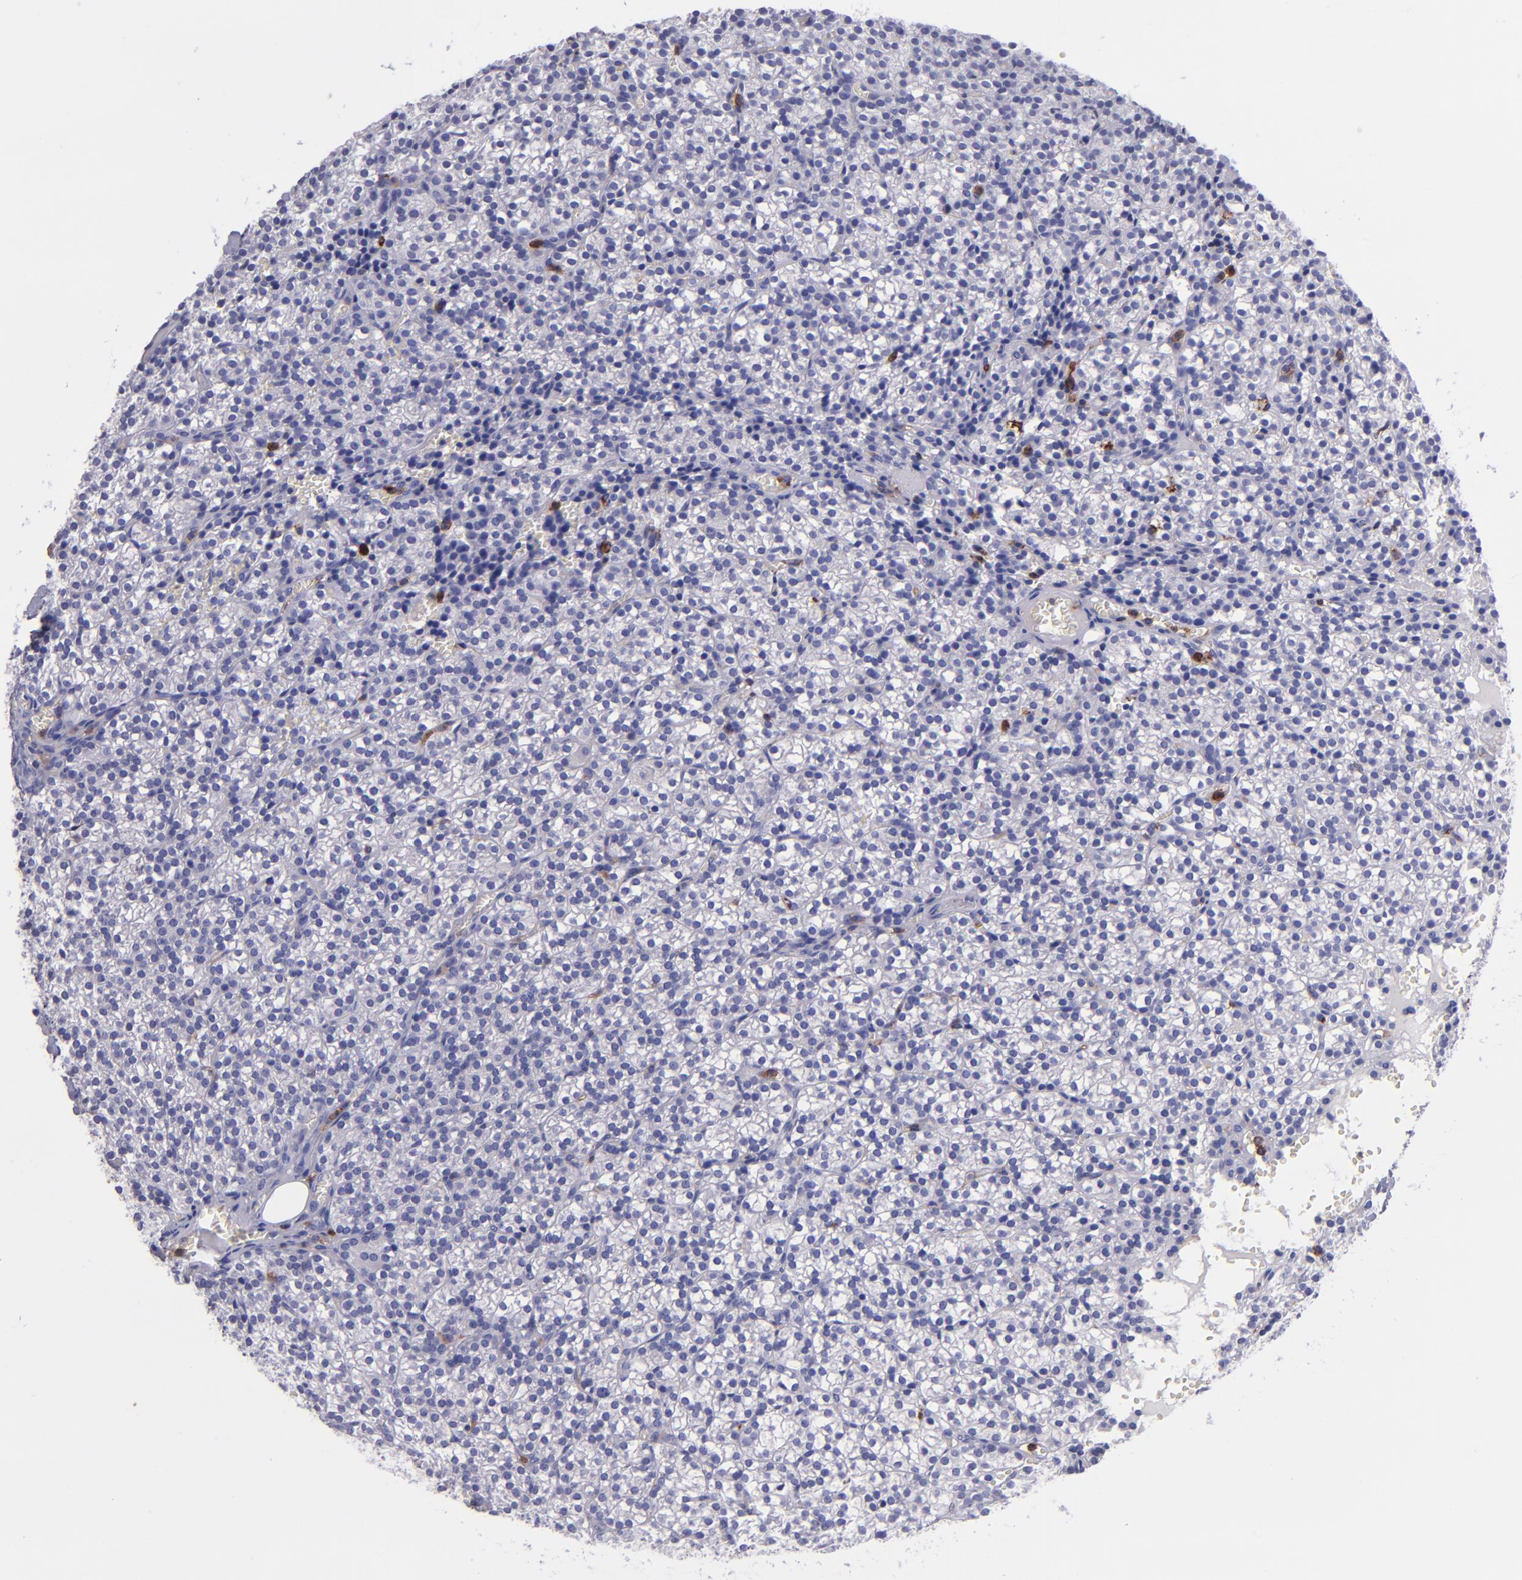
{"staining": {"intensity": "negative", "quantity": "none", "location": "none"}, "tissue": "parathyroid gland", "cell_type": "Glandular cells", "image_type": "normal", "snomed": [{"axis": "morphology", "description": "Normal tissue, NOS"}, {"axis": "topography", "description": "Parathyroid gland"}], "caption": "DAB immunohistochemical staining of benign human parathyroid gland shows no significant staining in glandular cells.", "gene": "ICAM3", "patient": {"sex": "female", "age": 17}}